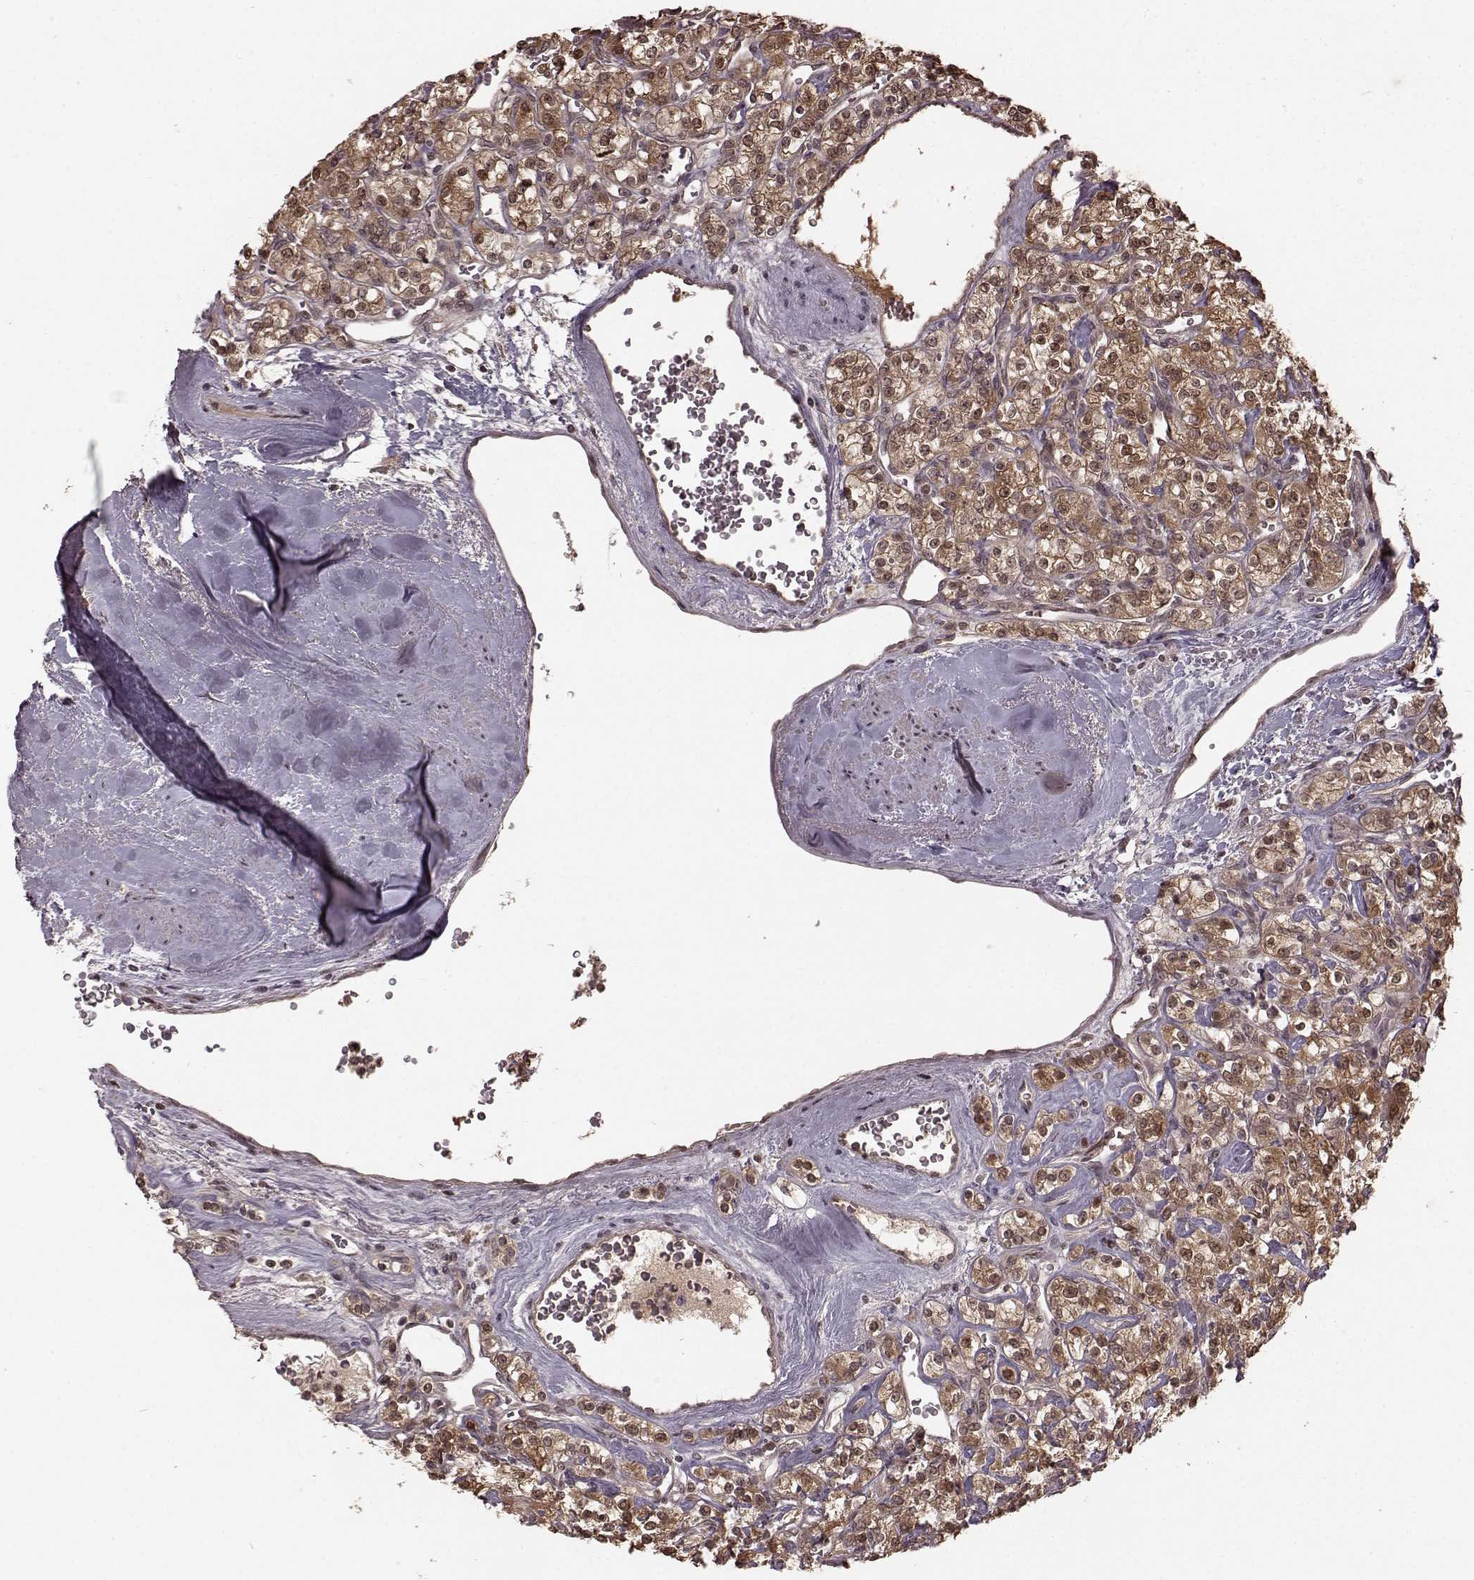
{"staining": {"intensity": "moderate", "quantity": ">75%", "location": "cytoplasmic/membranous,nuclear"}, "tissue": "renal cancer", "cell_type": "Tumor cells", "image_type": "cancer", "snomed": [{"axis": "morphology", "description": "Adenocarcinoma, NOS"}, {"axis": "topography", "description": "Kidney"}], "caption": "This histopathology image shows renal adenocarcinoma stained with immunohistochemistry to label a protein in brown. The cytoplasmic/membranous and nuclear of tumor cells show moderate positivity for the protein. Nuclei are counter-stained blue.", "gene": "GSS", "patient": {"sex": "male", "age": 77}}